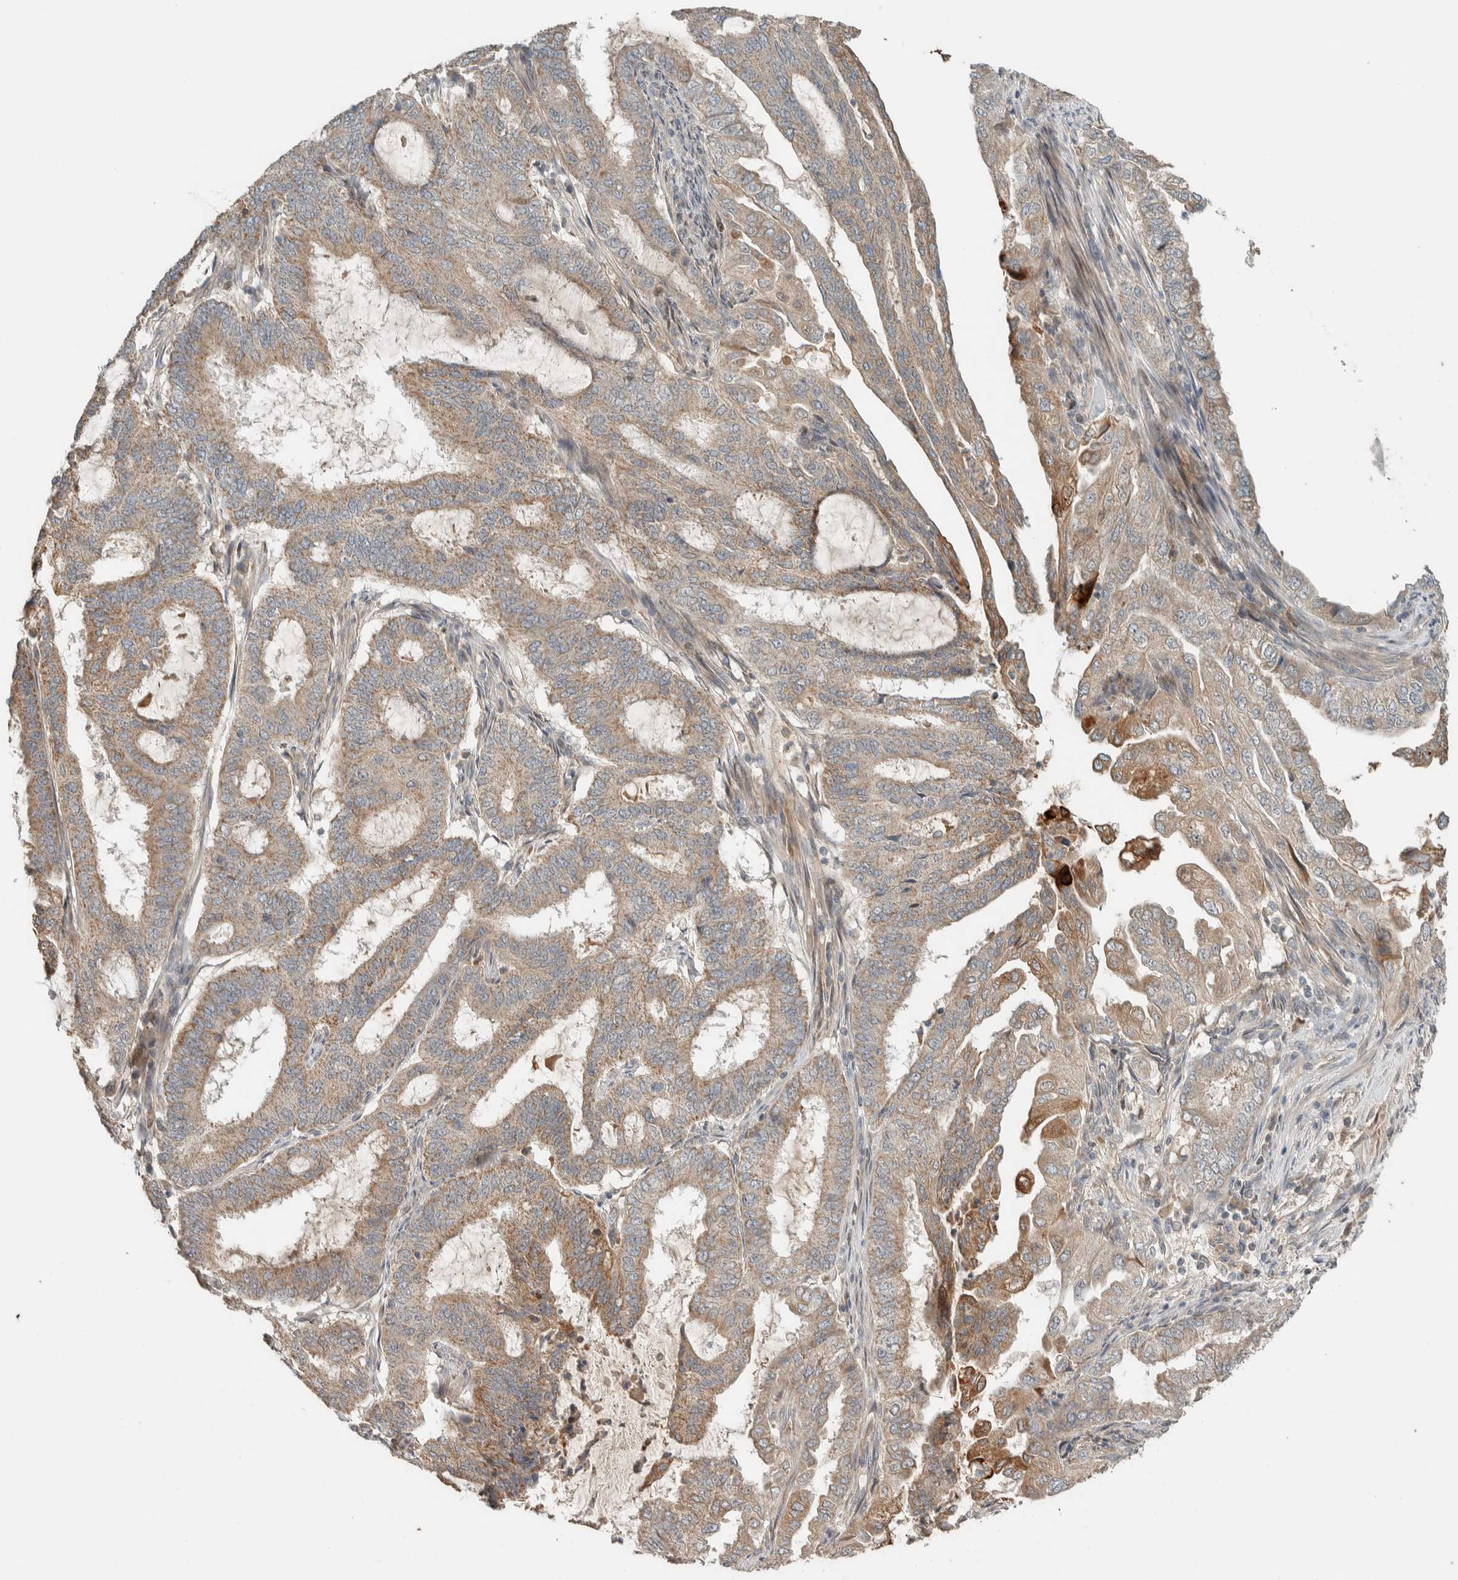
{"staining": {"intensity": "weak", "quantity": ">75%", "location": "cytoplasmic/membranous"}, "tissue": "endometrial cancer", "cell_type": "Tumor cells", "image_type": "cancer", "snomed": [{"axis": "morphology", "description": "Adenocarcinoma, NOS"}, {"axis": "topography", "description": "Endometrium"}], "caption": "IHC image of neoplastic tissue: endometrial cancer (adenocarcinoma) stained using immunohistochemistry (IHC) exhibits low levels of weak protein expression localized specifically in the cytoplasmic/membranous of tumor cells, appearing as a cytoplasmic/membranous brown color.", "gene": "NBR1", "patient": {"sex": "female", "age": 51}}